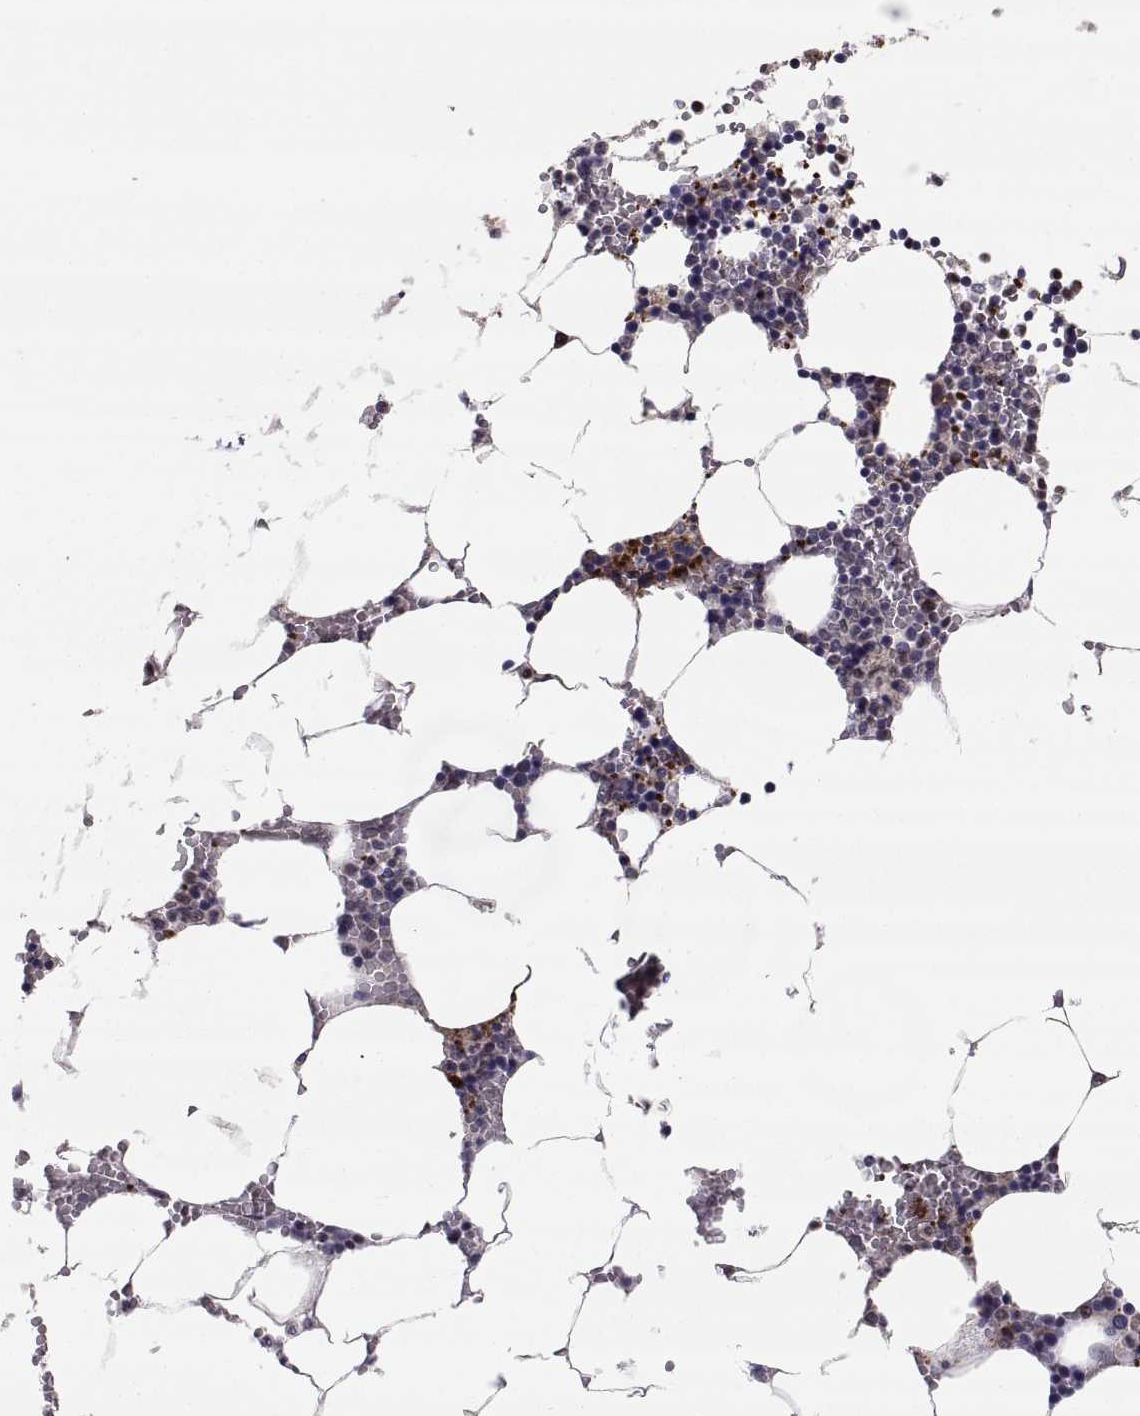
{"staining": {"intensity": "moderate", "quantity": "25%-75%", "location": "cytoplasmic/membranous"}, "tissue": "bone marrow", "cell_type": "Hematopoietic cells", "image_type": "normal", "snomed": [{"axis": "morphology", "description": "Normal tissue, NOS"}, {"axis": "topography", "description": "Bone marrow"}], "caption": "A medium amount of moderate cytoplasmic/membranous staining is present in about 25%-75% of hematopoietic cells in benign bone marrow.", "gene": "TESC", "patient": {"sex": "female", "age": 64}}